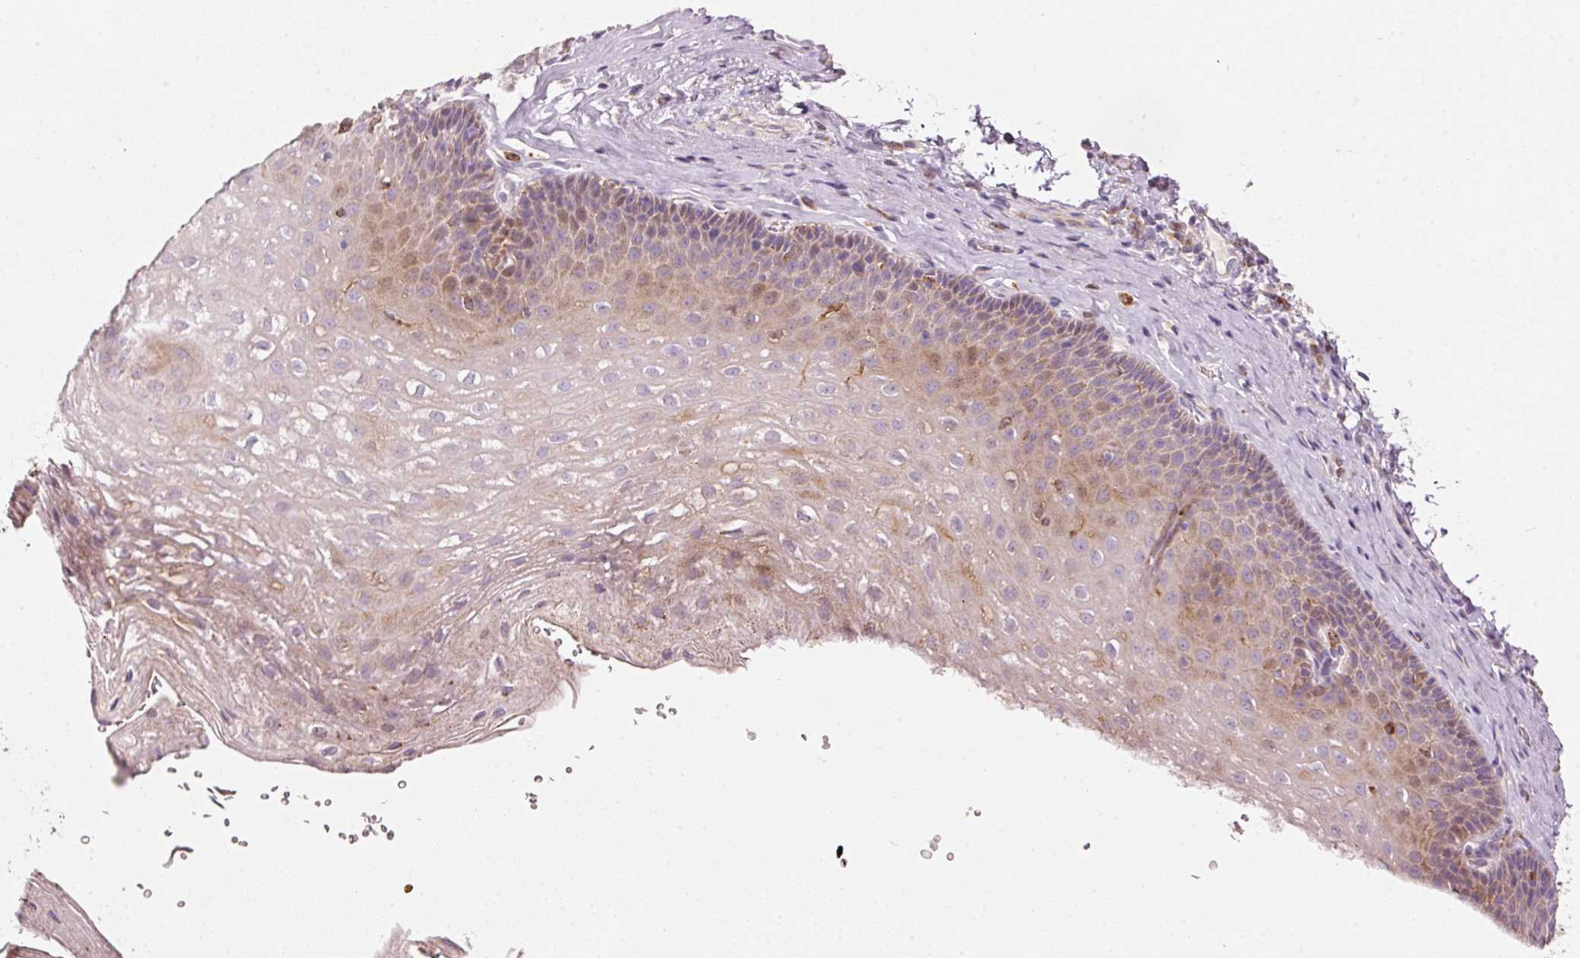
{"staining": {"intensity": "moderate", "quantity": "<25%", "location": "cytoplasmic/membranous"}, "tissue": "esophagus", "cell_type": "Squamous epithelial cells", "image_type": "normal", "snomed": [{"axis": "morphology", "description": "Normal tissue, NOS"}, {"axis": "topography", "description": "Esophagus"}], "caption": "Protein staining exhibits moderate cytoplasmic/membranous staining in approximately <25% of squamous epithelial cells in normal esophagus.", "gene": "KLHL21", "patient": {"sex": "female", "age": 66}}